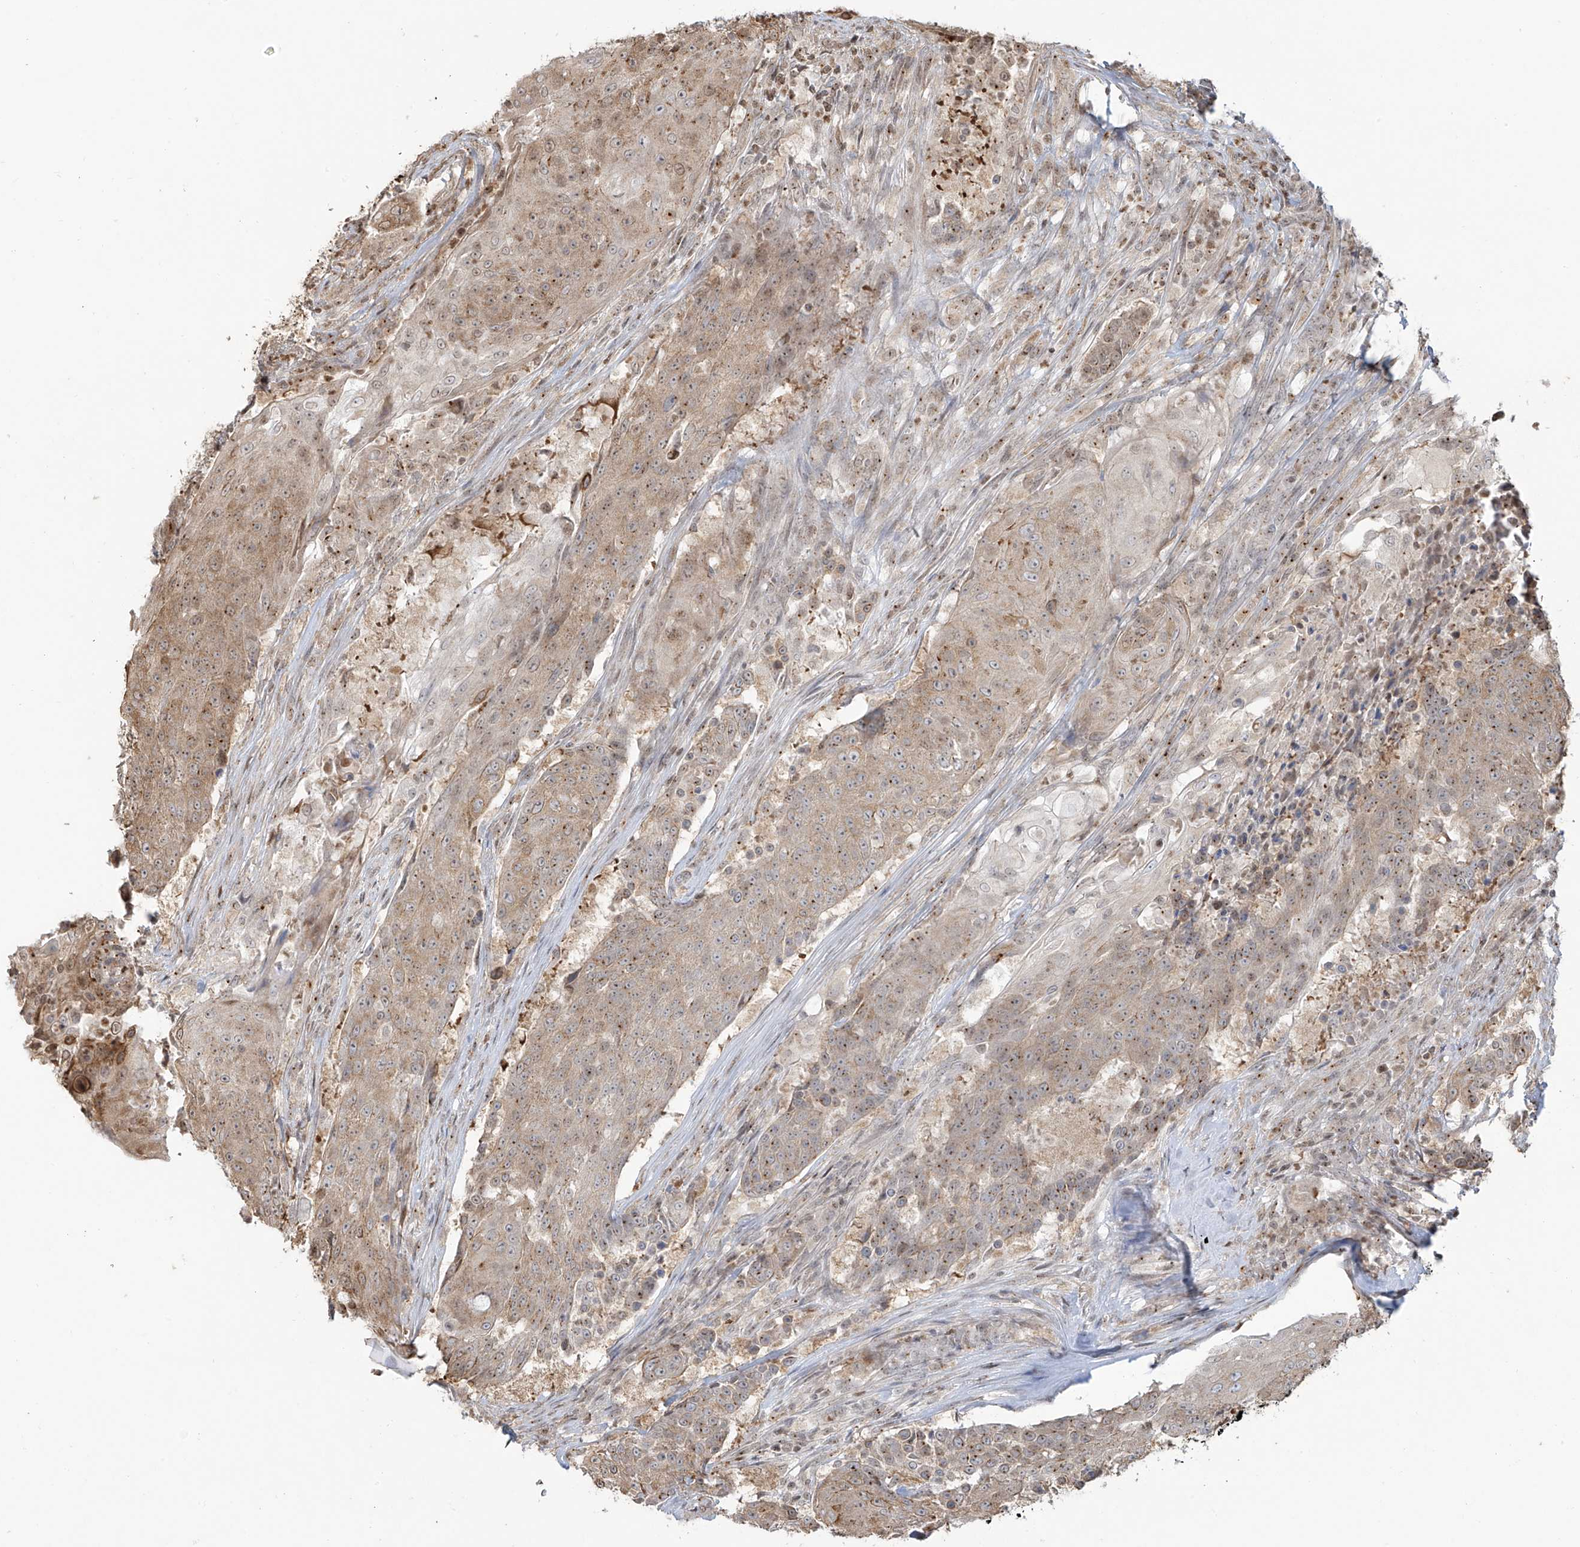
{"staining": {"intensity": "weak", "quantity": ">75%", "location": "cytoplasmic/membranous,nuclear"}, "tissue": "urothelial cancer", "cell_type": "Tumor cells", "image_type": "cancer", "snomed": [{"axis": "morphology", "description": "Urothelial carcinoma, High grade"}, {"axis": "topography", "description": "Urinary bladder"}], "caption": "High-power microscopy captured an IHC histopathology image of urothelial carcinoma (high-grade), revealing weak cytoplasmic/membranous and nuclear staining in about >75% of tumor cells.", "gene": "VMP1", "patient": {"sex": "female", "age": 63}}